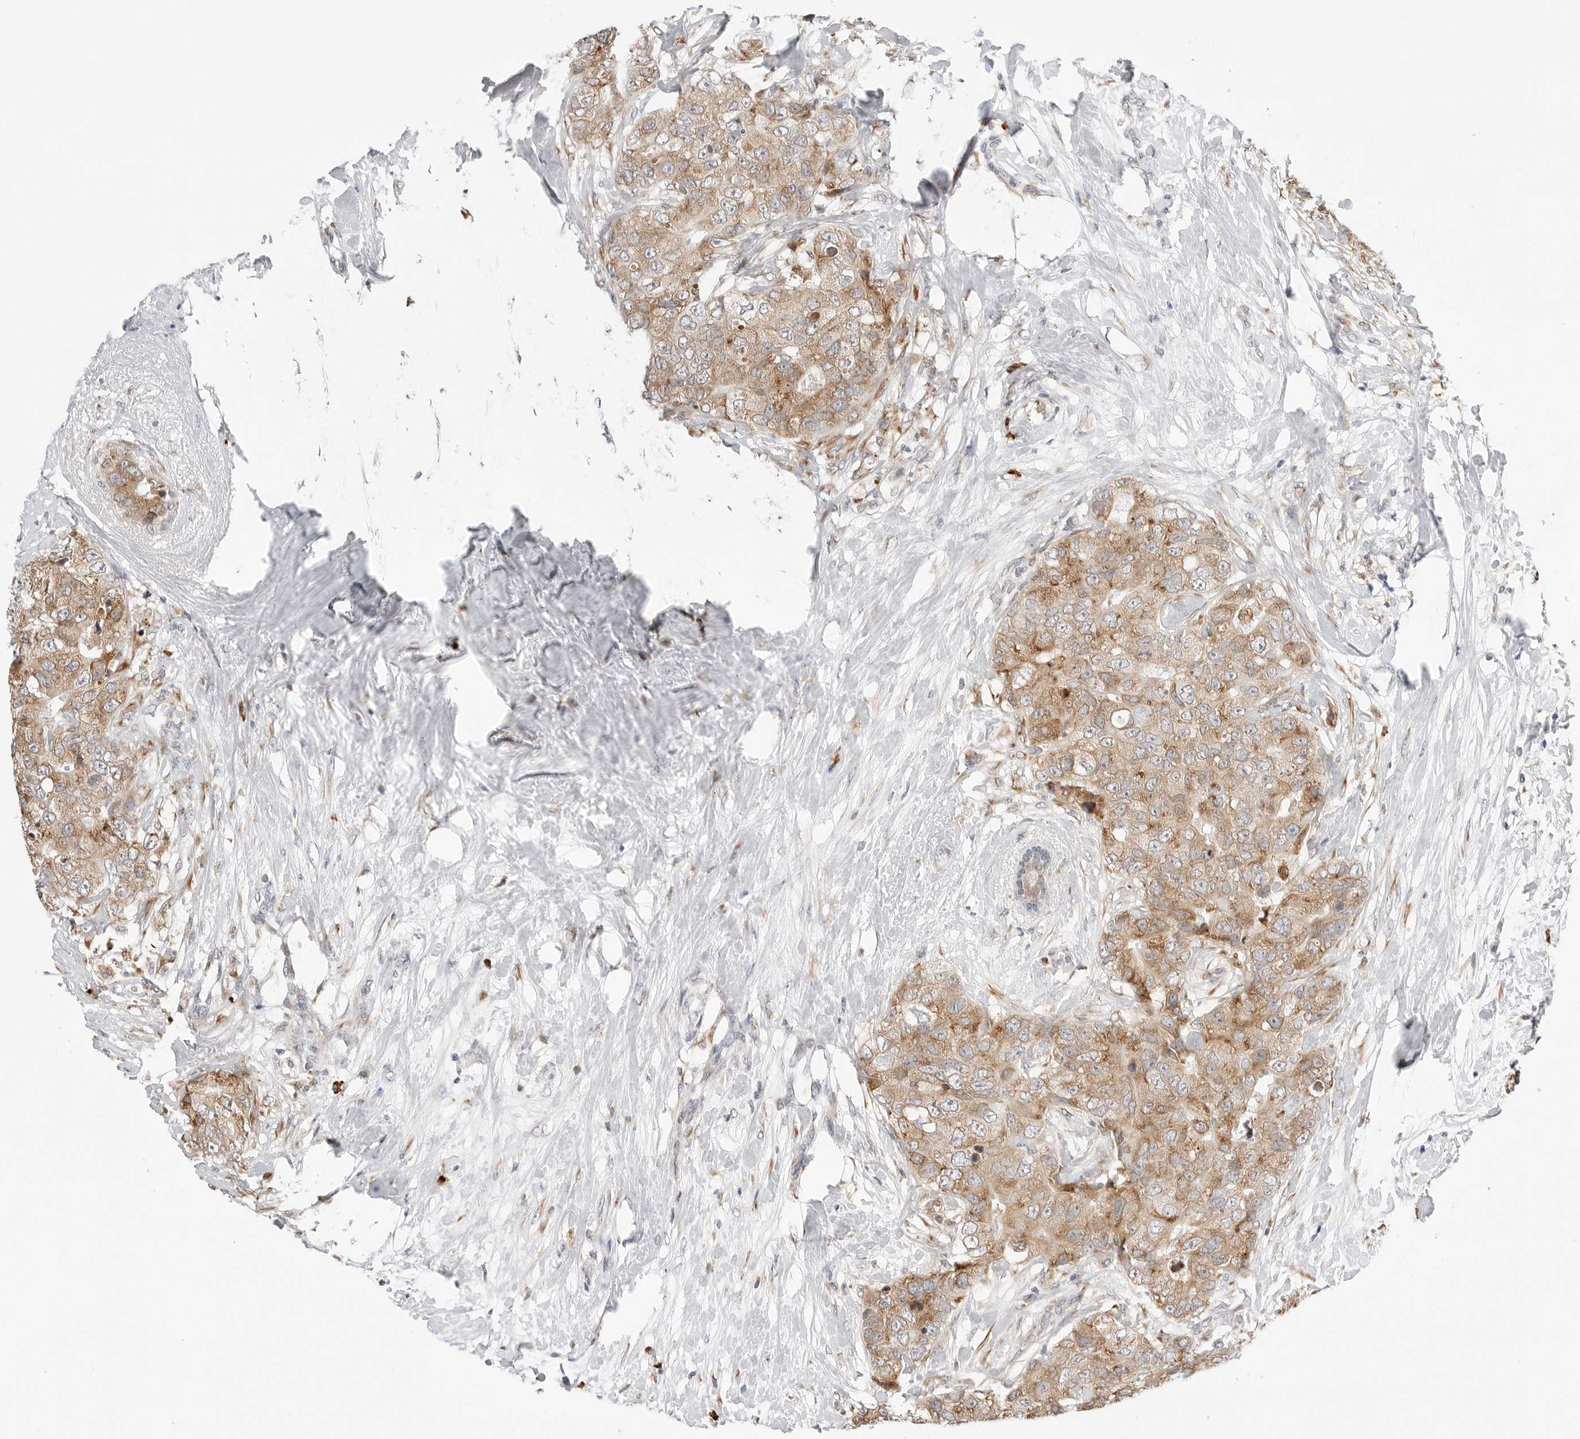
{"staining": {"intensity": "moderate", "quantity": ">75%", "location": "cytoplasmic/membranous"}, "tissue": "breast cancer", "cell_type": "Tumor cells", "image_type": "cancer", "snomed": [{"axis": "morphology", "description": "Duct carcinoma"}, {"axis": "topography", "description": "Breast"}], "caption": "Breast cancer (invasive ductal carcinoma) stained with a brown dye reveals moderate cytoplasmic/membranous positive expression in approximately >75% of tumor cells.", "gene": "RPN1", "patient": {"sex": "female", "age": 62}}